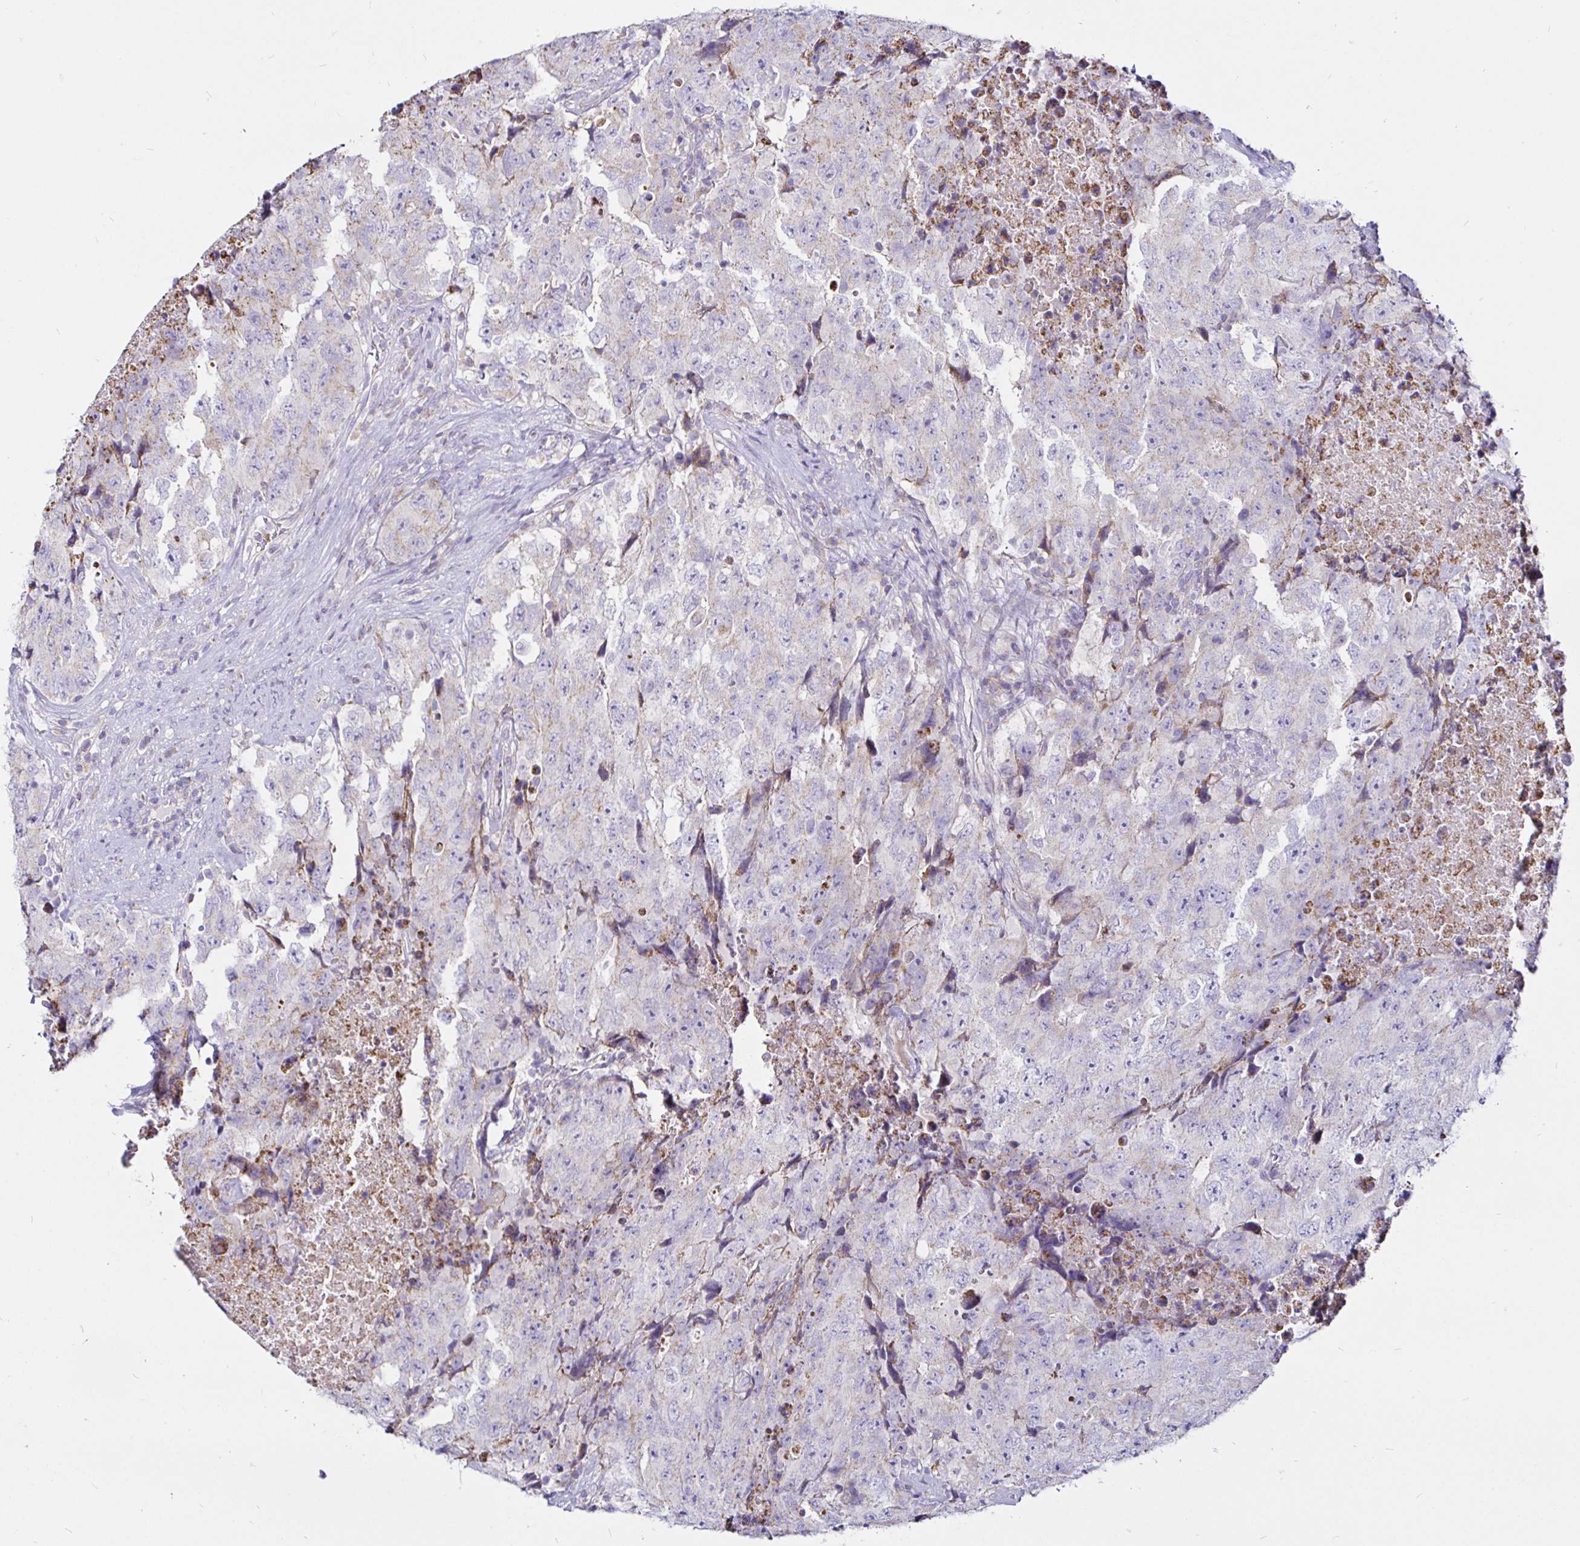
{"staining": {"intensity": "negative", "quantity": "none", "location": "none"}, "tissue": "testis cancer", "cell_type": "Tumor cells", "image_type": "cancer", "snomed": [{"axis": "morphology", "description": "Carcinoma, Embryonal, NOS"}, {"axis": "topography", "description": "Testis"}], "caption": "DAB immunohistochemical staining of human testis embryonal carcinoma reveals no significant staining in tumor cells.", "gene": "PGAM2", "patient": {"sex": "male", "age": 24}}